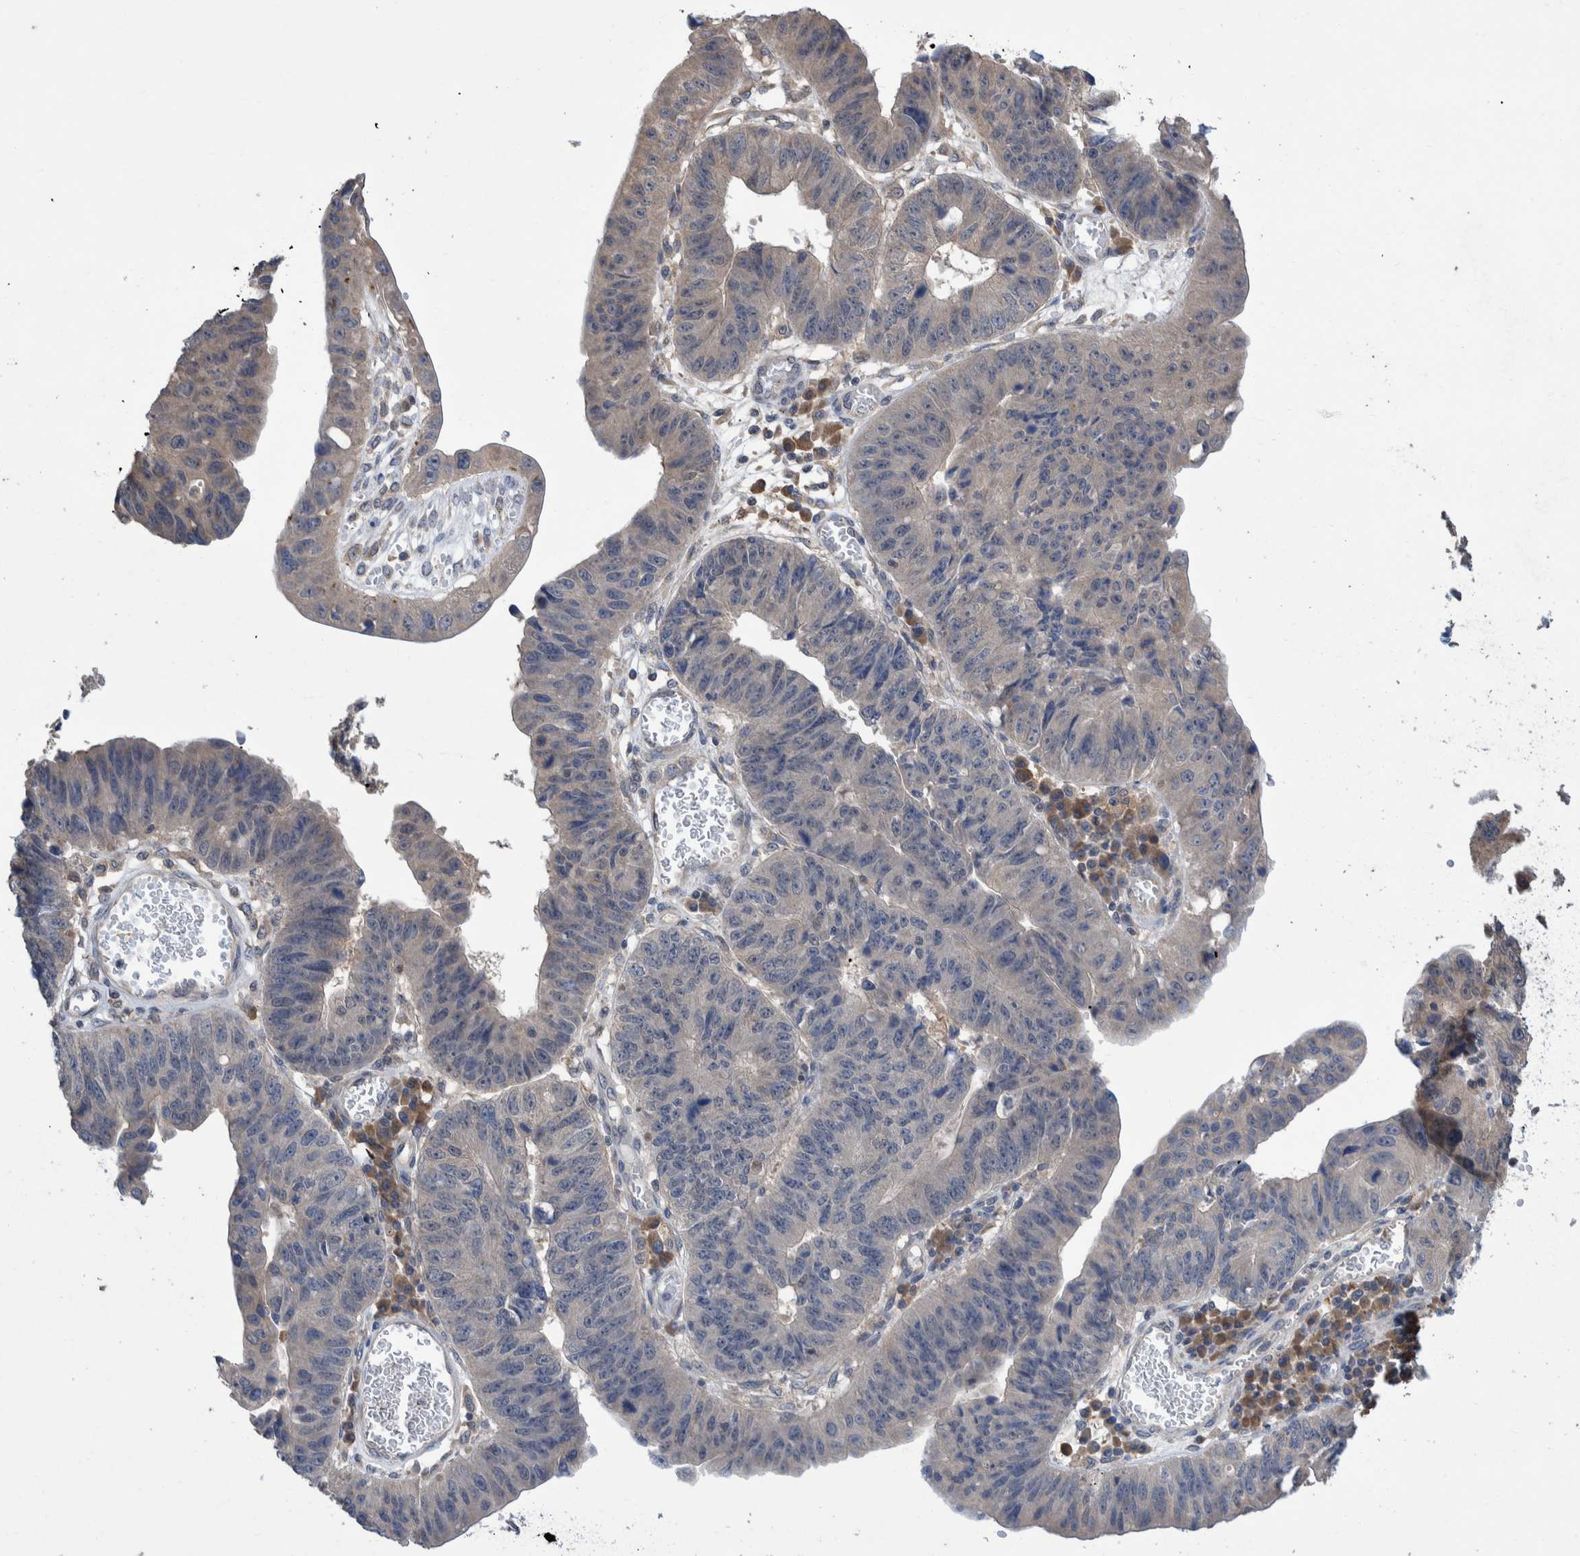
{"staining": {"intensity": "weak", "quantity": "<25%", "location": "cytoplasmic/membranous"}, "tissue": "stomach cancer", "cell_type": "Tumor cells", "image_type": "cancer", "snomed": [{"axis": "morphology", "description": "Adenocarcinoma, NOS"}, {"axis": "topography", "description": "Stomach"}], "caption": "Adenocarcinoma (stomach) stained for a protein using immunohistochemistry reveals no staining tumor cells.", "gene": "PLPBP", "patient": {"sex": "male", "age": 59}}